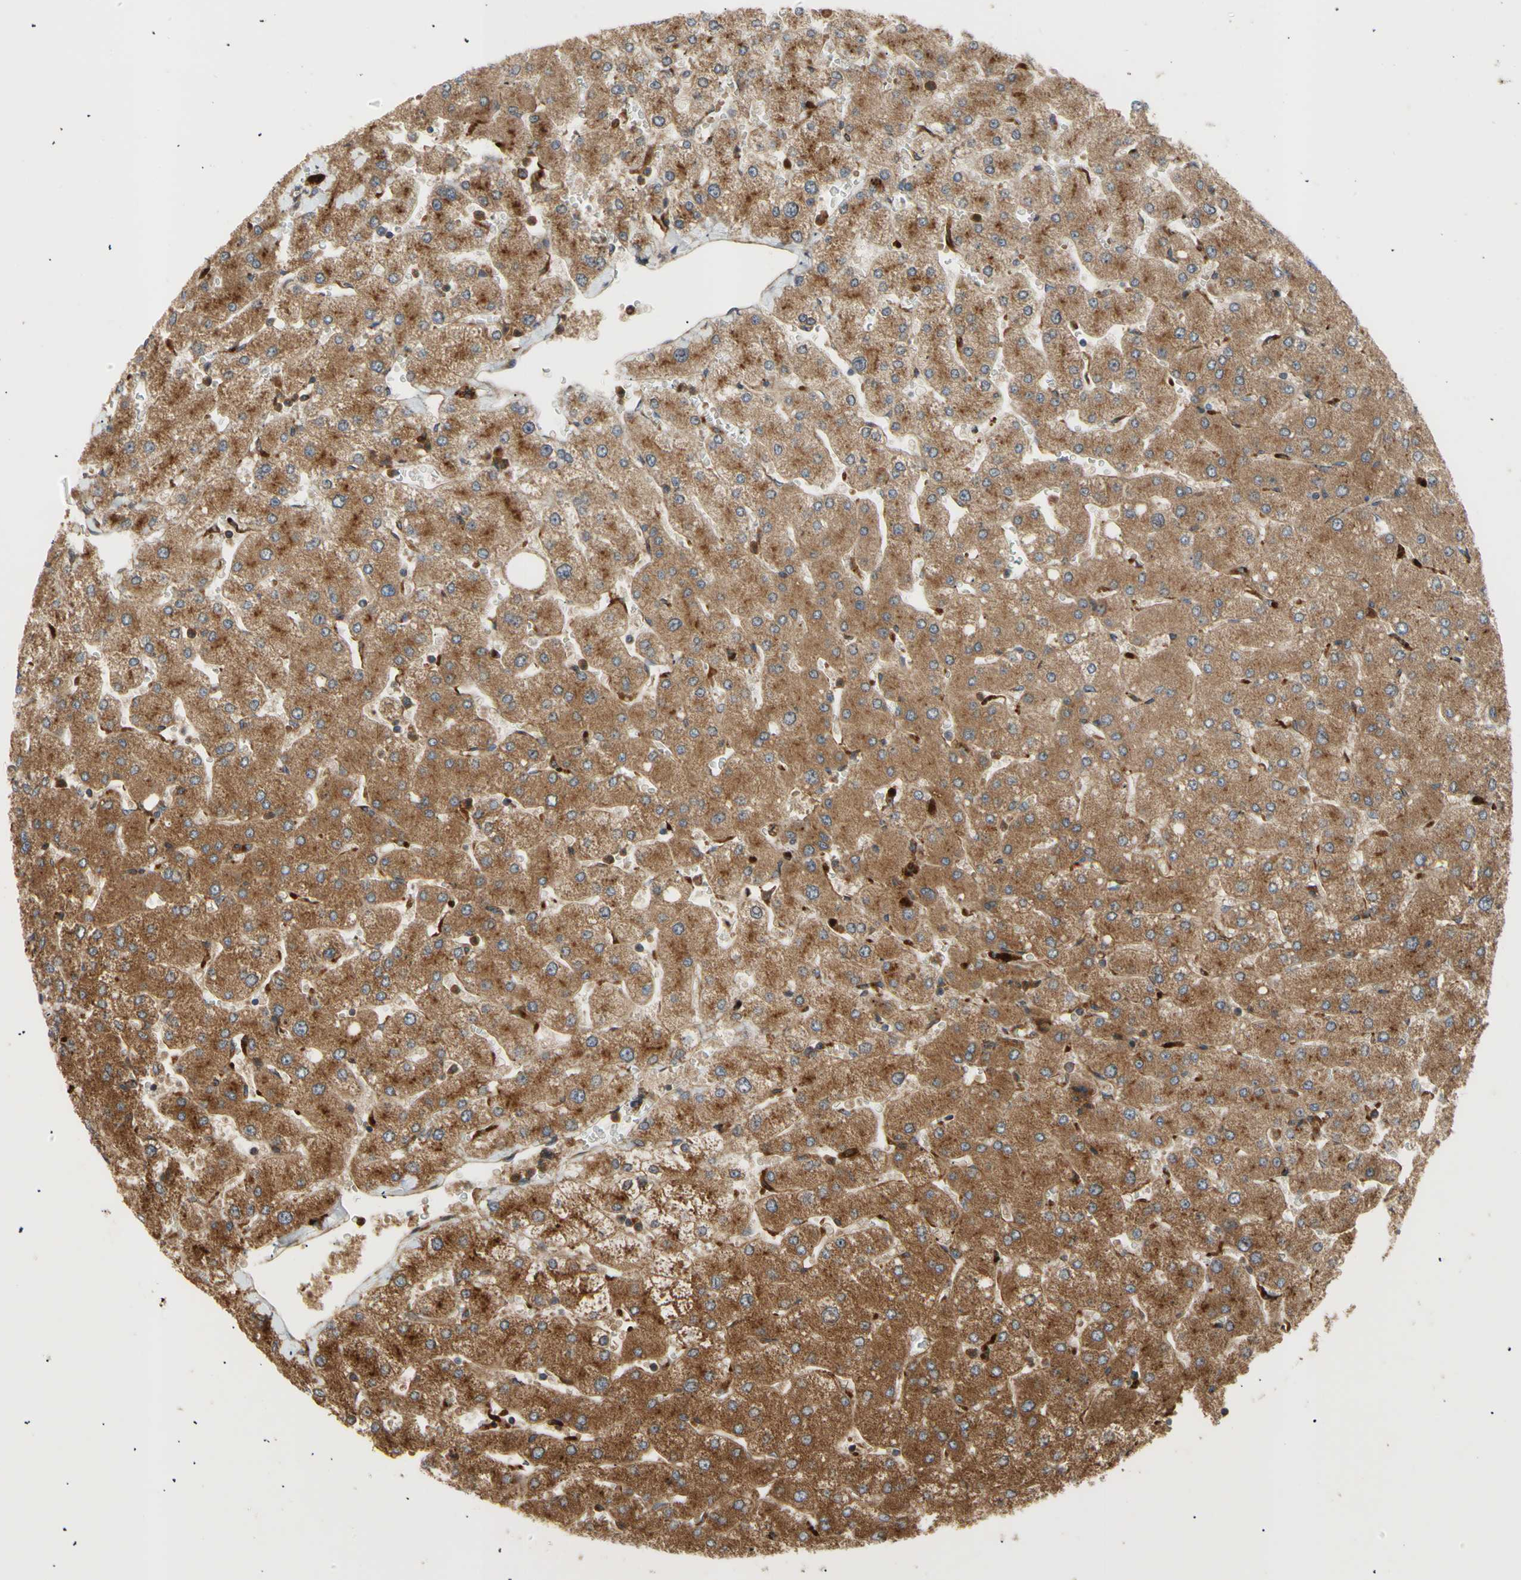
{"staining": {"intensity": "weak", "quantity": "25%-75%", "location": "cytoplasmic/membranous"}, "tissue": "liver", "cell_type": "Cholangiocytes", "image_type": "normal", "snomed": [{"axis": "morphology", "description": "Normal tissue, NOS"}, {"axis": "topography", "description": "Liver"}], "caption": "Human liver stained with a brown dye reveals weak cytoplasmic/membranous positive positivity in about 25%-75% of cholangiocytes.", "gene": "TUBG2", "patient": {"sex": "male", "age": 55}}